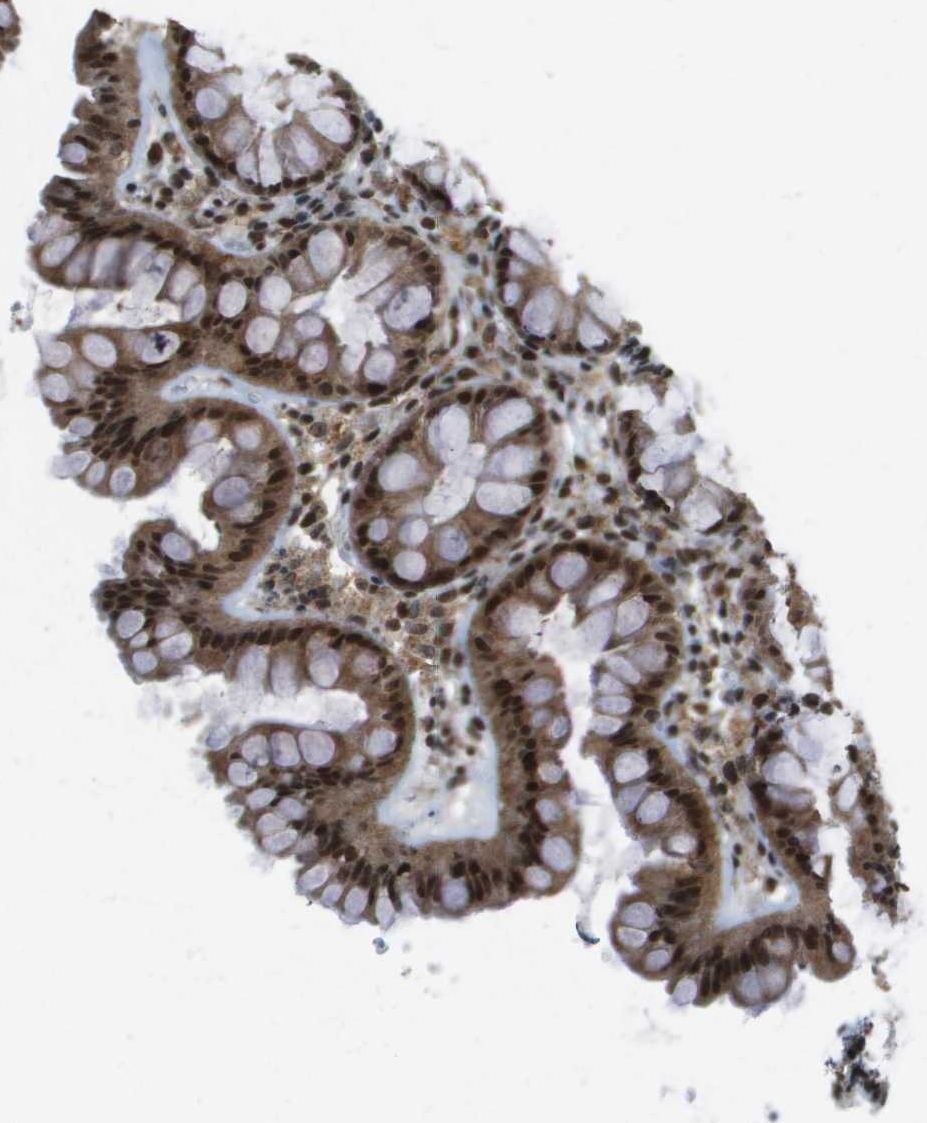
{"staining": {"intensity": "moderate", "quantity": ">75%", "location": "nuclear"}, "tissue": "colon", "cell_type": "Endothelial cells", "image_type": "normal", "snomed": [{"axis": "morphology", "description": "Normal tissue, NOS"}, {"axis": "topography", "description": "Colon"}], "caption": "Immunohistochemical staining of unremarkable human colon reveals >75% levels of moderate nuclear protein staining in about >75% of endothelial cells.", "gene": "IRF7", "patient": {"sex": "female", "age": 55}}